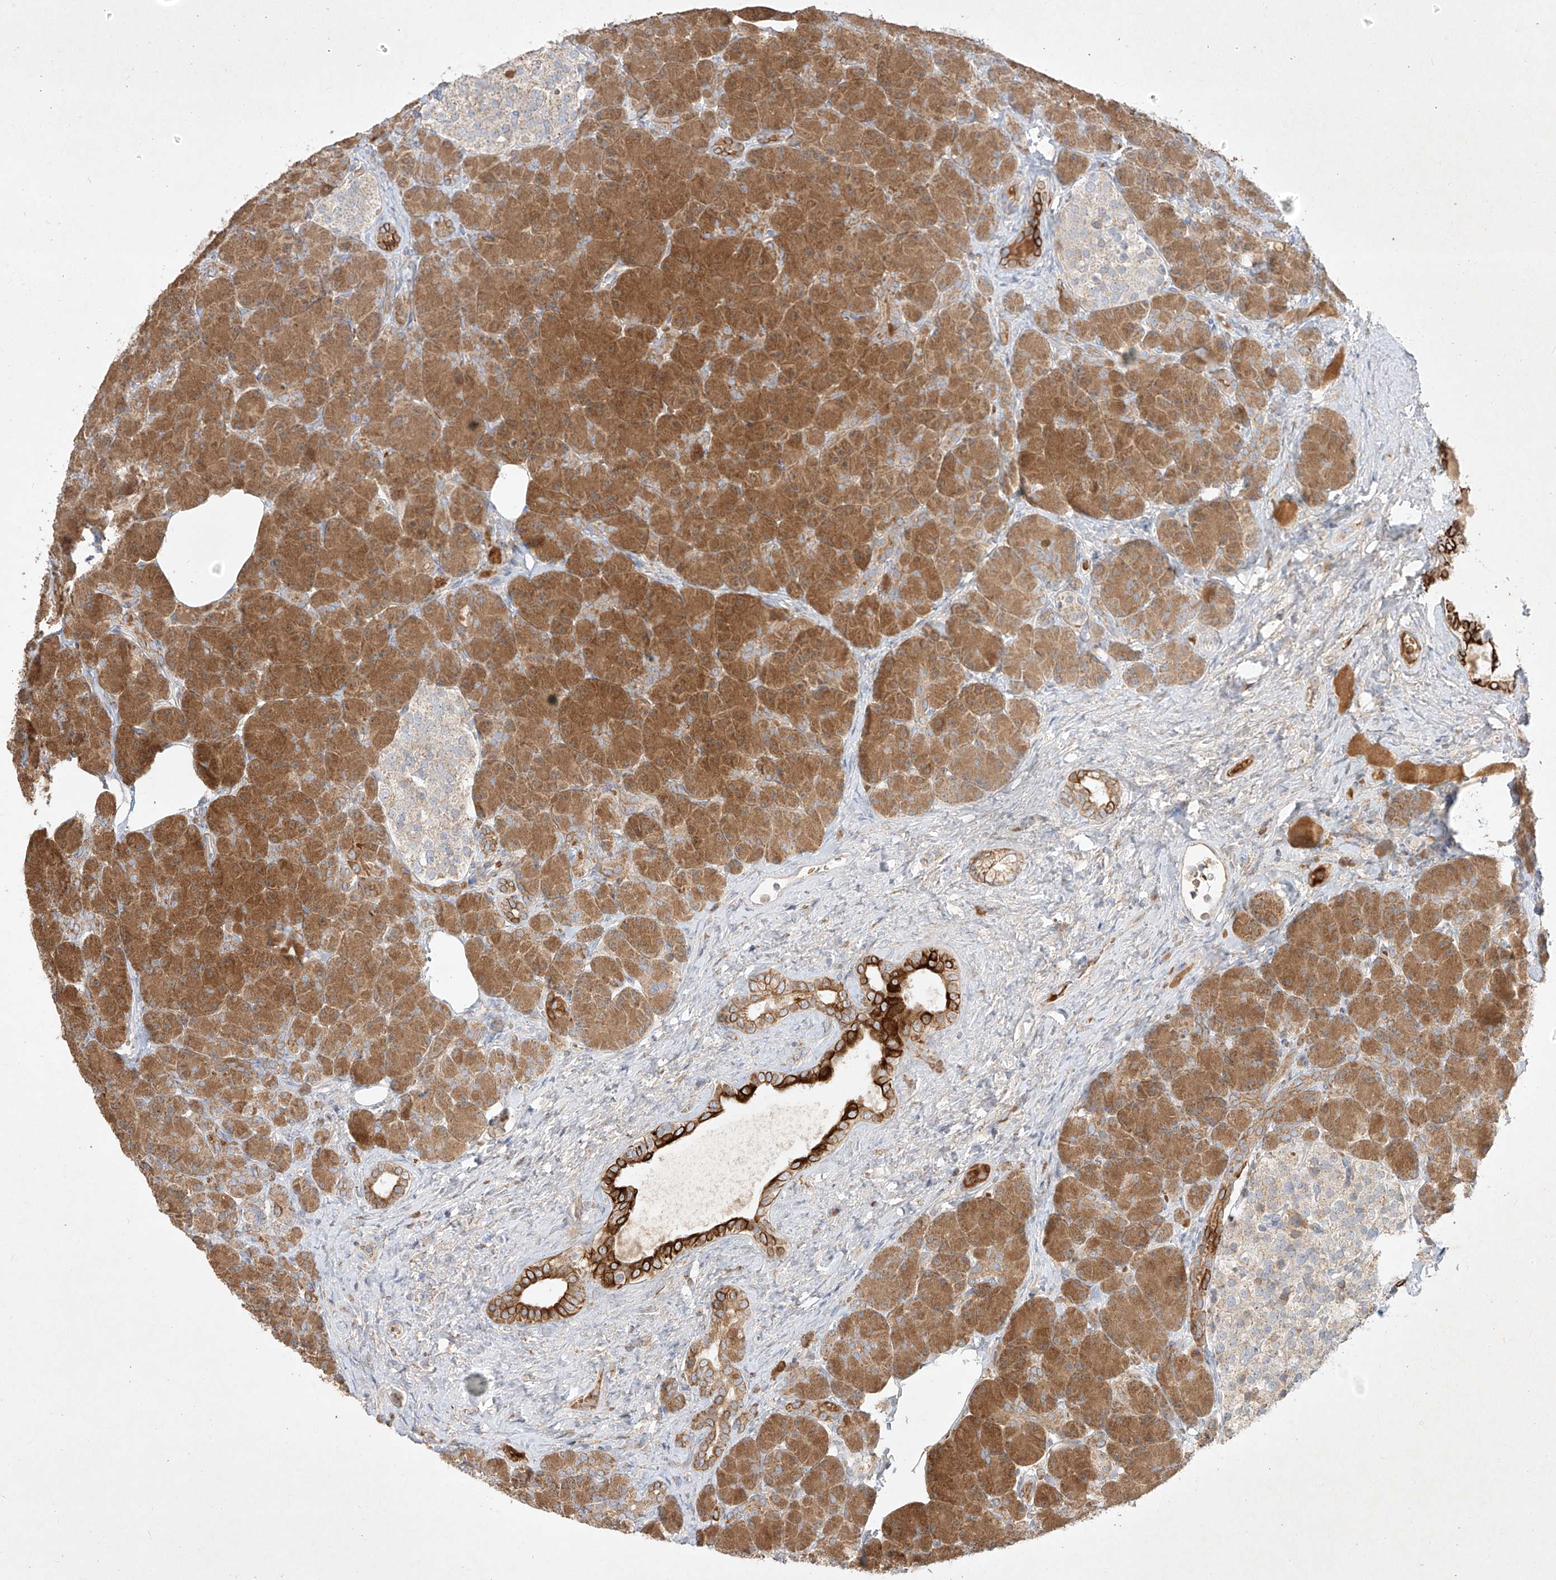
{"staining": {"intensity": "moderate", "quantity": ">75%", "location": "cytoplasmic/membranous"}, "tissue": "pancreas", "cell_type": "Exocrine glandular cells", "image_type": "normal", "snomed": [{"axis": "morphology", "description": "Normal tissue, NOS"}, {"axis": "topography", "description": "Pancreas"}], "caption": "Immunohistochemistry (IHC) staining of unremarkable pancreas, which reveals medium levels of moderate cytoplasmic/membranous expression in approximately >75% of exocrine glandular cells indicating moderate cytoplasmic/membranous protein positivity. The staining was performed using DAB (3,3'-diaminobenzidine) (brown) for protein detection and nuclei were counterstained in hematoxylin (blue).", "gene": "KPNA7", "patient": {"sex": "female", "age": 43}}